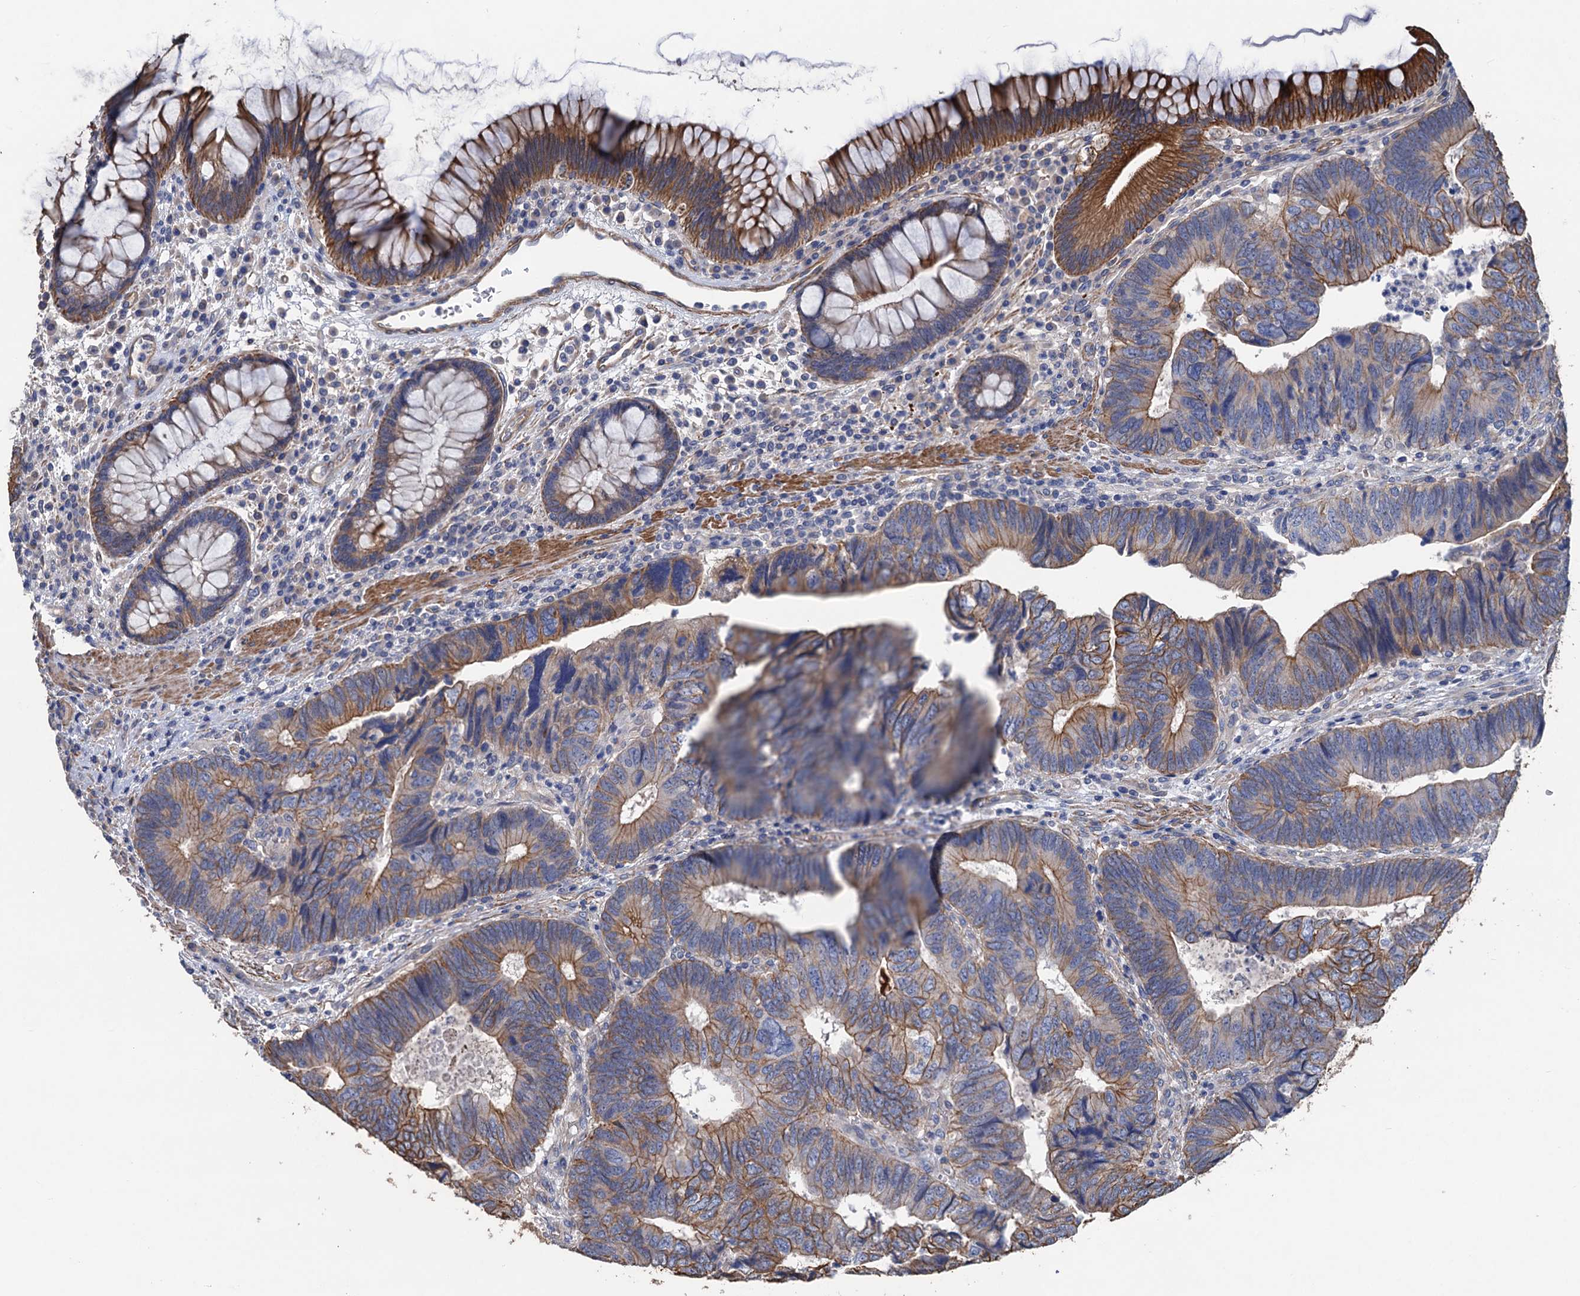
{"staining": {"intensity": "moderate", "quantity": ">75%", "location": "cytoplasmic/membranous"}, "tissue": "colorectal cancer", "cell_type": "Tumor cells", "image_type": "cancer", "snomed": [{"axis": "morphology", "description": "Adenocarcinoma, NOS"}, {"axis": "topography", "description": "Colon"}], "caption": "The histopathology image exhibits staining of colorectal cancer (adenocarcinoma), revealing moderate cytoplasmic/membranous protein expression (brown color) within tumor cells. (IHC, brightfield microscopy, high magnification).", "gene": "SMCO3", "patient": {"sex": "female", "age": 67}}